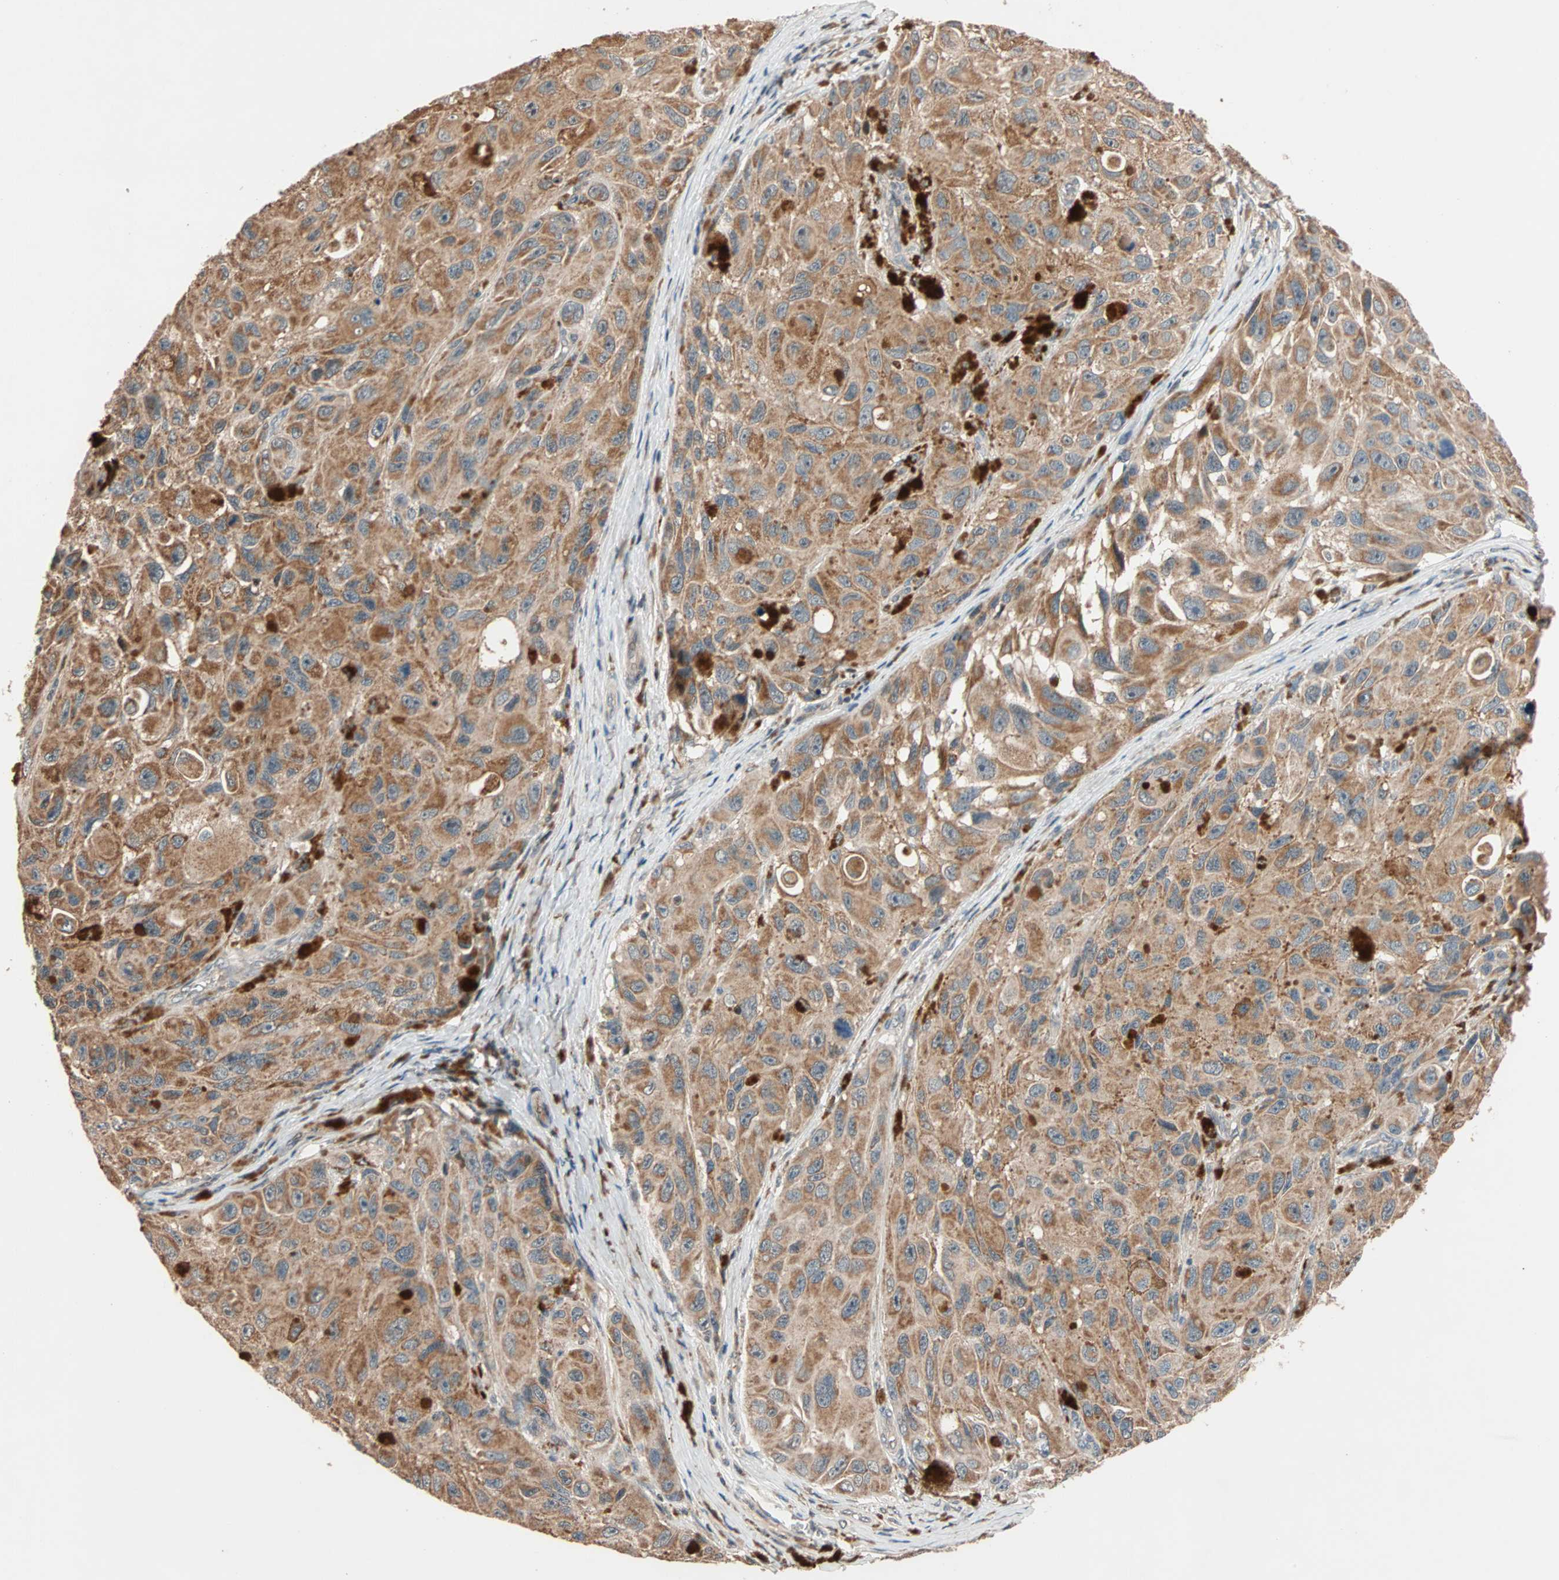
{"staining": {"intensity": "moderate", "quantity": ">75%", "location": "cytoplasmic/membranous"}, "tissue": "melanoma", "cell_type": "Tumor cells", "image_type": "cancer", "snomed": [{"axis": "morphology", "description": "Malignant melanoma, NOS"}, {"axis": "topography", "description": "Skin"}], "caption": "IHC histopathology image of malignant melanoma stained for a protein (brown), which exhibits medium levels of moderate cytoplasmic/membranous staining in about >75% of tumor cells.", "gene": "HECW1", "patient": {"sex": "female", "age": 73}}